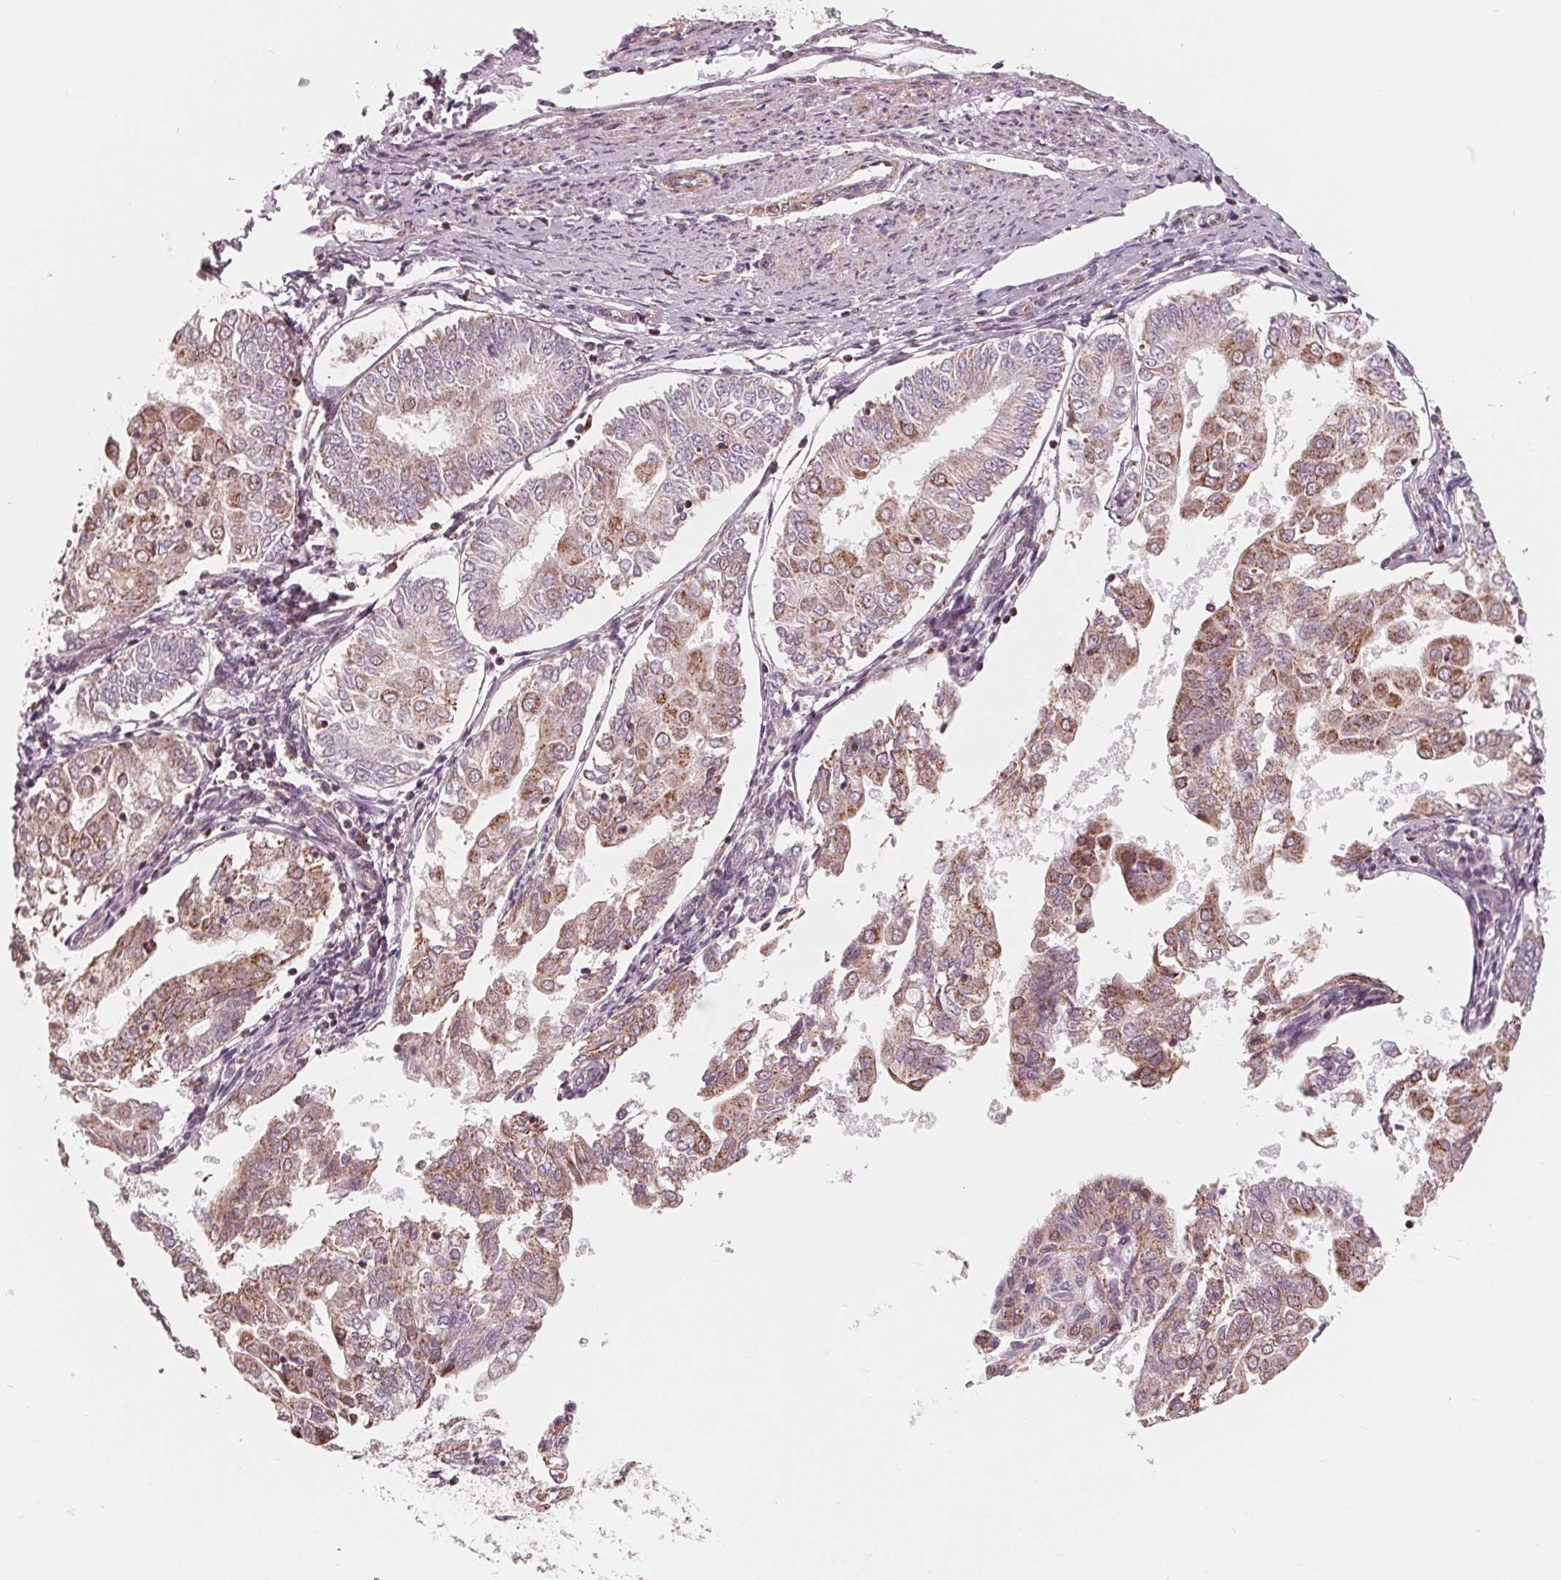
{"staining": {"intensity": "moderate", "quantity": "25%-75%", "location": "cytoplasmic/membranous"}, "tissue": "endometrial cancer", "cell_type": "Tumor cells", "image_type": "cancer", "snomed": [{"axis": "morphology", "description": "Adenocarcinoma, NOS"}, {"axis": "topography", "description": "Endometrium"}], "caption": "A brown stain highlights moderate cytoplasmic/membranous expression of a protein in endometrial adenocarcinoma tumor cells.", "gene": "DCAF4L2", "patient": {"sex": "female", "age": 68}}